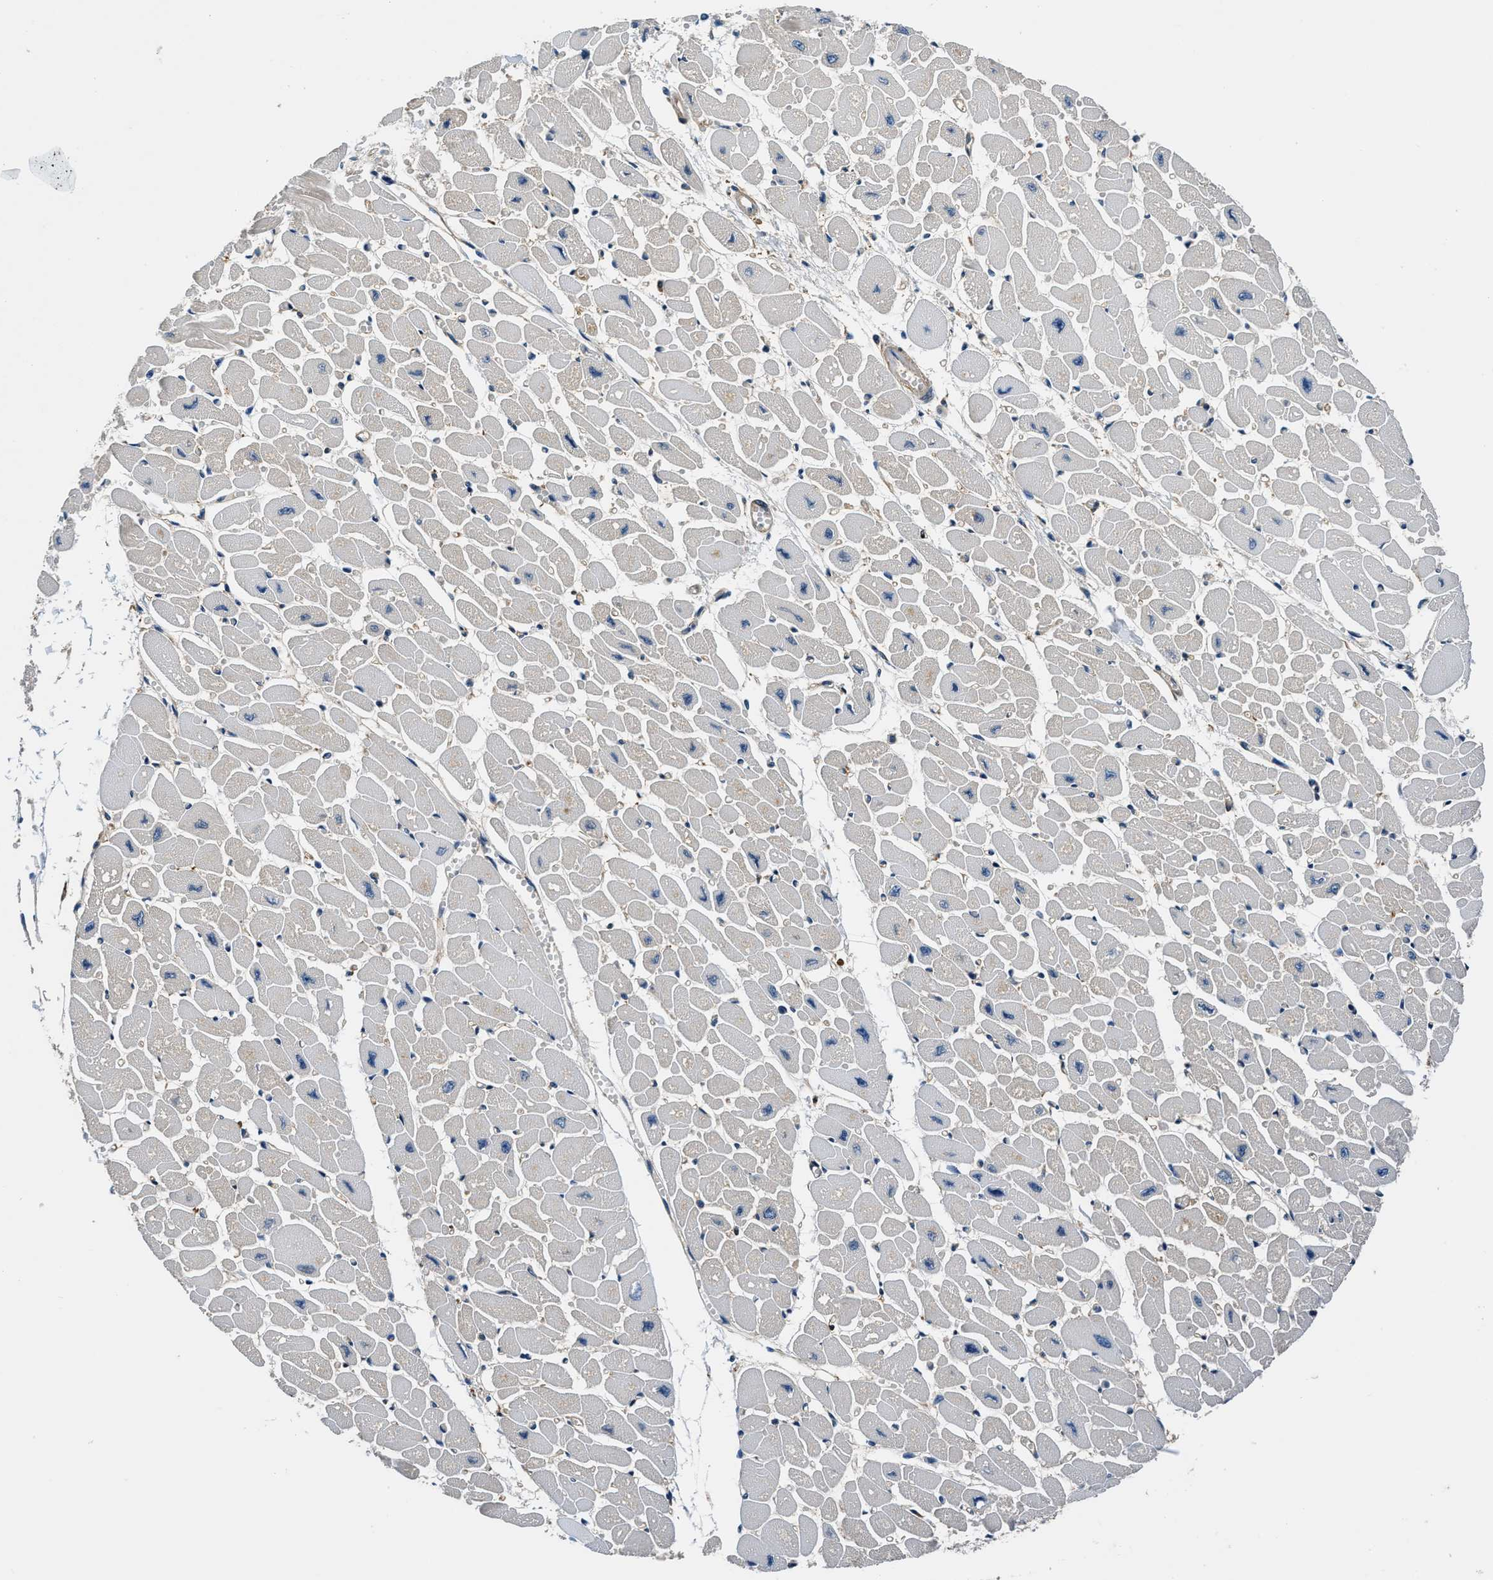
{"staining": {"intensity": "weak", "quantity": "<25%", "location": "cytoplasmic/membranous"}, "tissue": "heart muscle", "cell_type": "Cardiomyocytes", "image_type": "normal", "snomed": [{"axis": "morphology", "description": "Normal tissue, NOS"}, {"axis": "topography", "description": "Heart"}], "caption": "DAB immunohistochemical staining of unremarkable human heart muscle shows no significant positivity in cardiomyocytes.", "gene": "EEA1", "patient": {"sex": "female", "age": 54}}